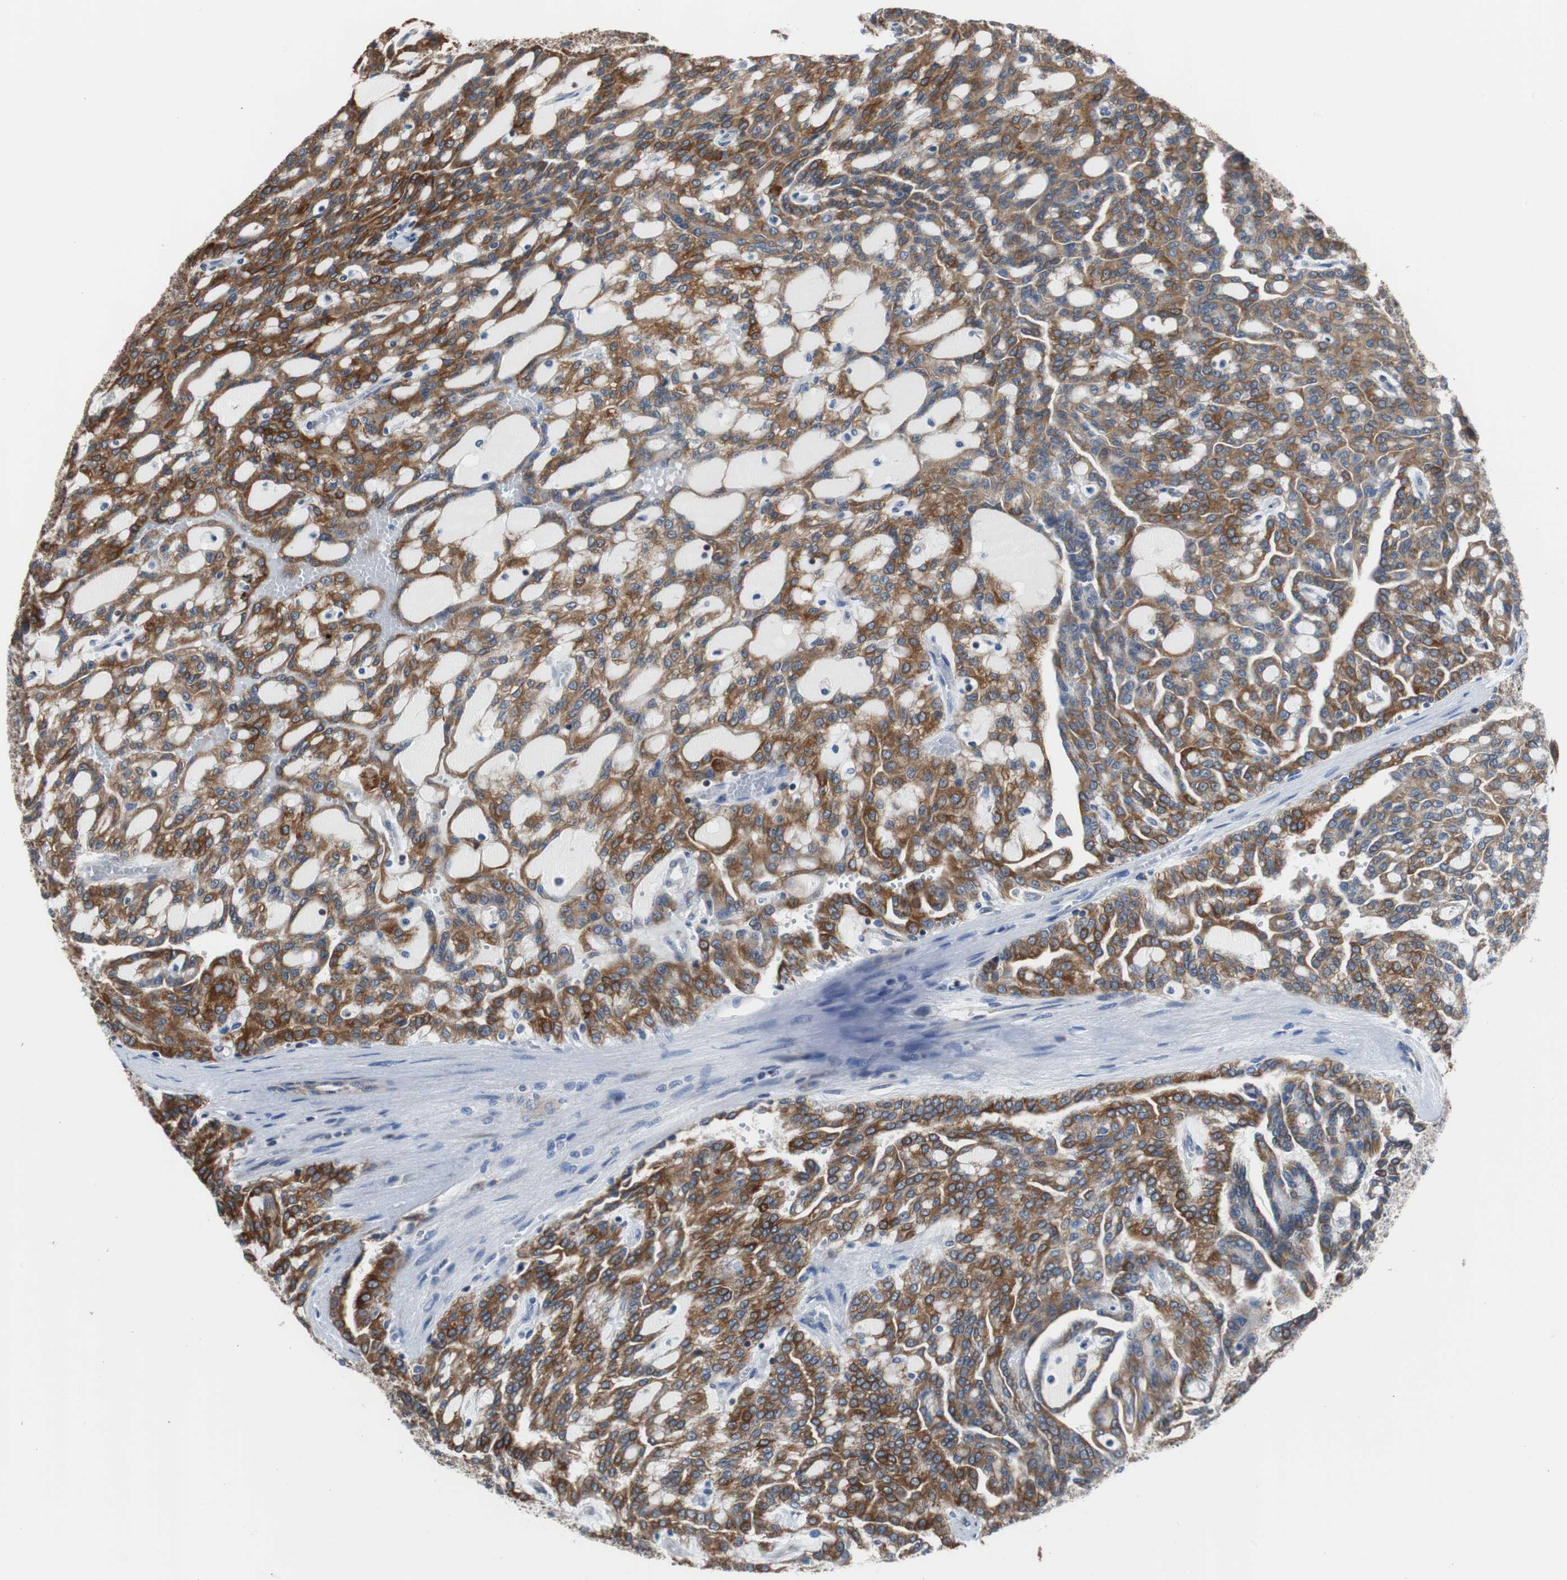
{"staining": {"intensity": "strong", "quantity": ">75%", "location": "cytoplasmic/membranous"}, "tissue": "renal cancer", "cell_type": "Tumor cells", "image_type": "cancer", "snomed": [{"axis": "morphology", "description": "Adenocarcinoma, NOS"}, {"axis": "topography", "description": "Kidney"}], "caption": "Immunohistochemistry of renal cancer demonstrates high levels of strong cytoplasmic/membranous staining in approximately >75% of tumor cells.", "gene": "PBXIP1", "patient": {"sex": "male", "age": 63}}